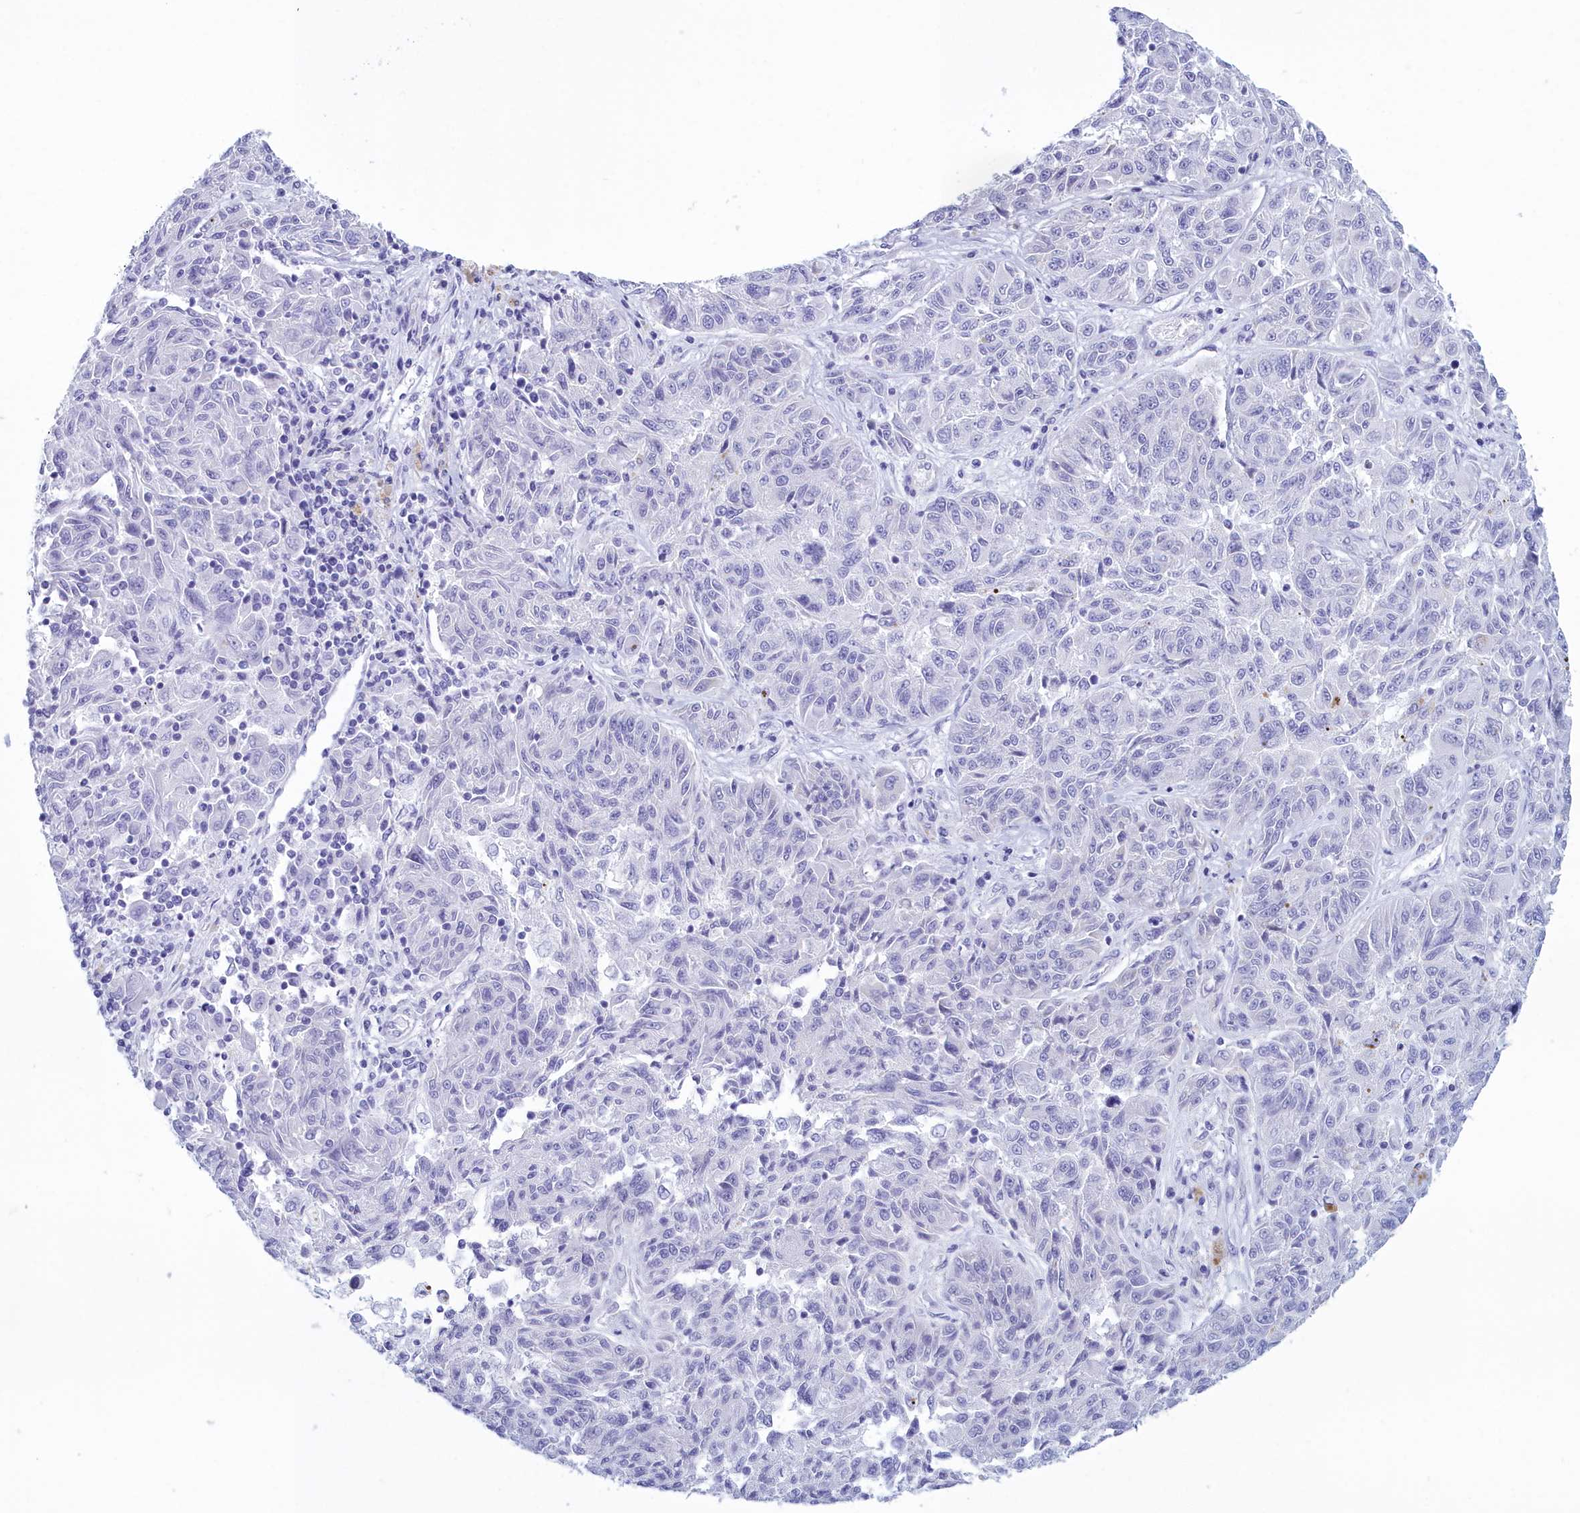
{"staining": {"intensity": "negative", "quantity": "none", "location": "none"}, "tissue": "melanoma", "cell_type": "Tumor cells", "image_type": "cancer", "snomed": [{"axis": "morphology", "description": "Malignant melanoma, NOS"}, {"axis": "topography", "description": "Skin"}], "caption": "Malignant melanoma stained for a protein using immunohistochemistry demonstrates no positivity tumor cells.", "gene": "TMEM97", "patient": {"sex": "male", "age": 53}}